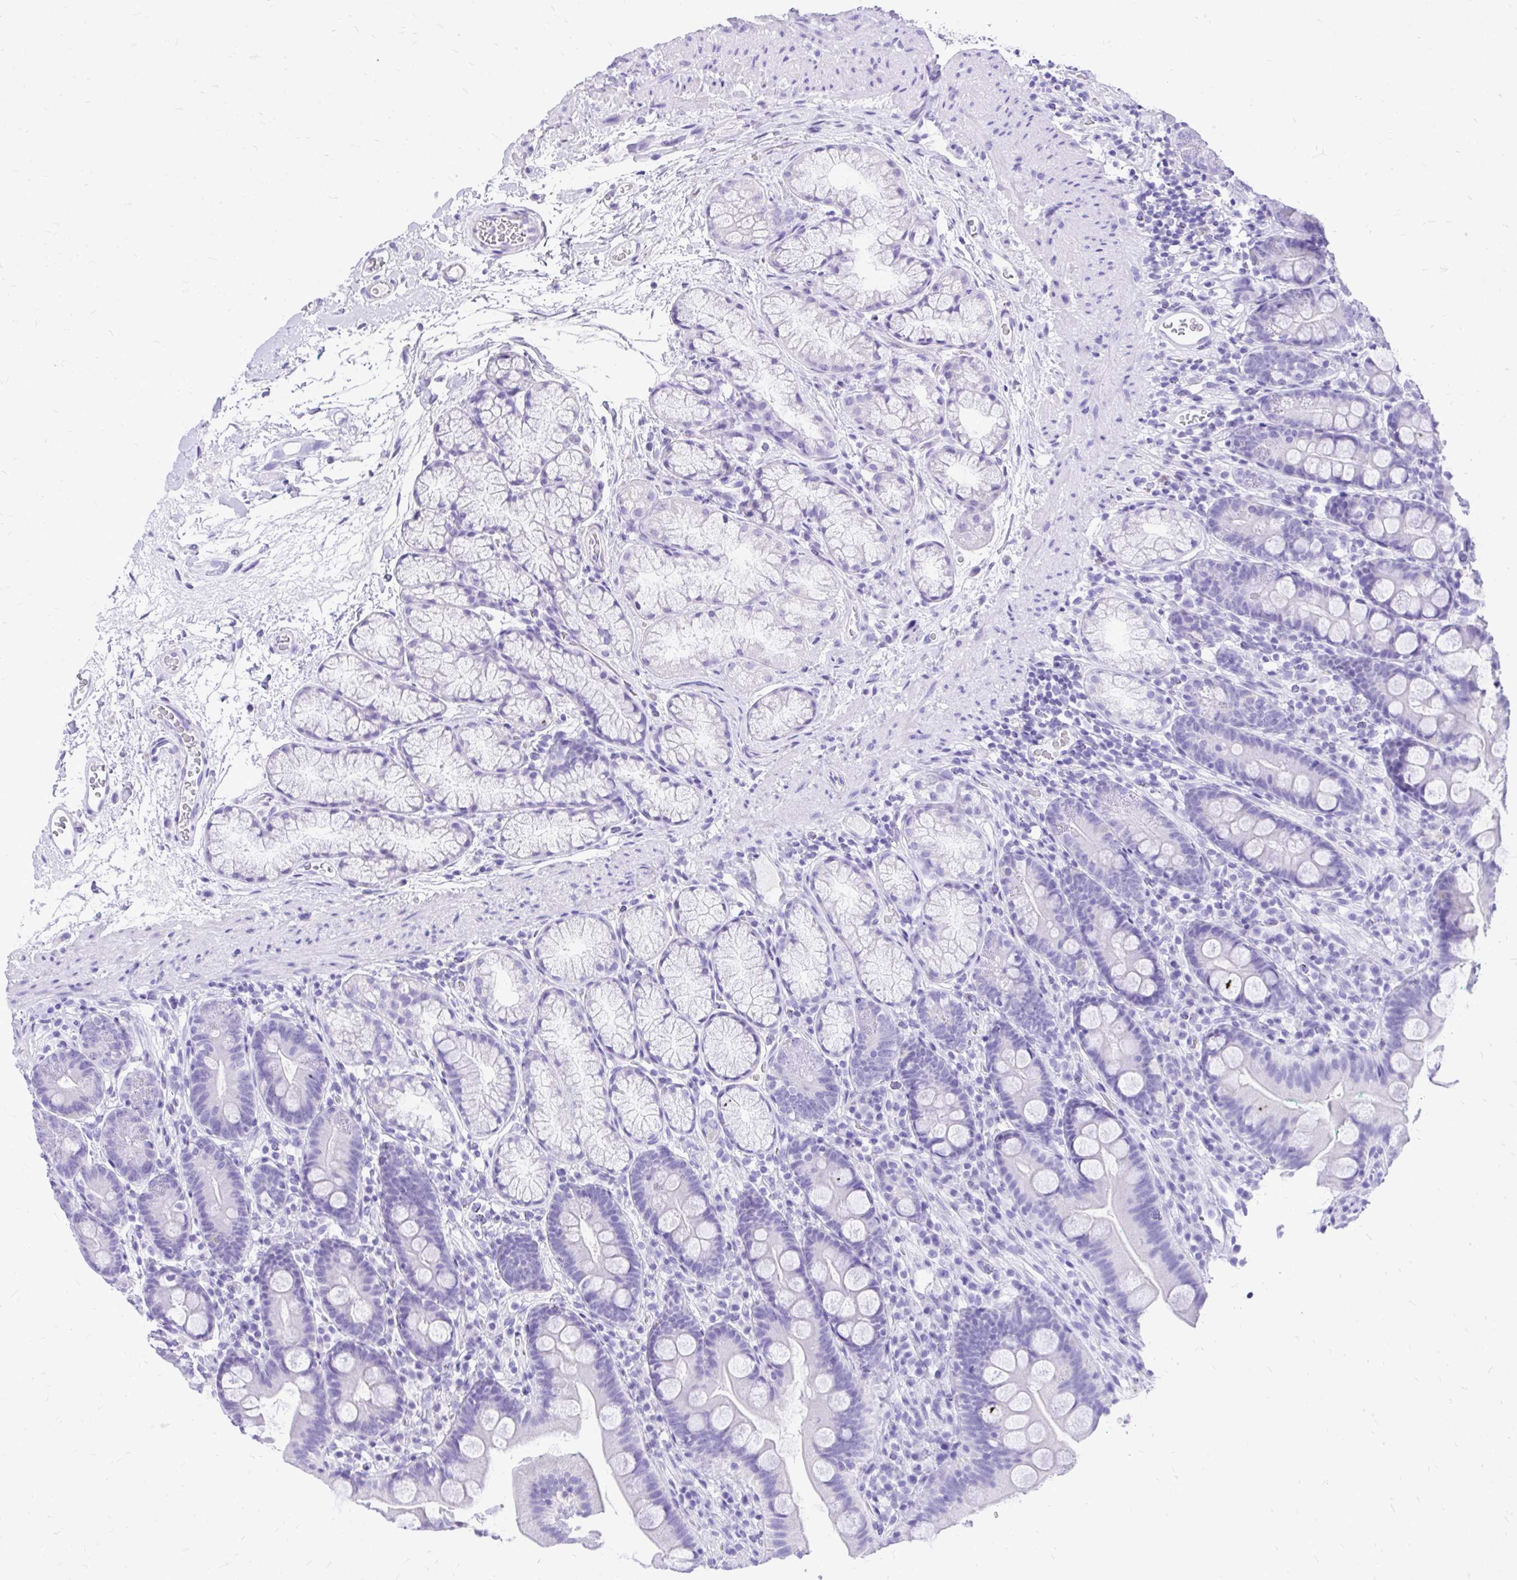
{"staining": {"intensity": "negative", "quantity": "none", "location": "none"}, "tissue": "duodenum", "cell_type": "Glandular cells", "image_type": "normal", "snomed": [{"axis": "morphology", "description": "Normal tissue, NOS"}, {"axis": "topography", "description": "Duodenum"}], "caption": "Immunohistochemistry (IHC) of benign duodenum displays no positivity in glandular cells.", "gene": "MON1A", "patient": {"sex": "female", "age": 67}}